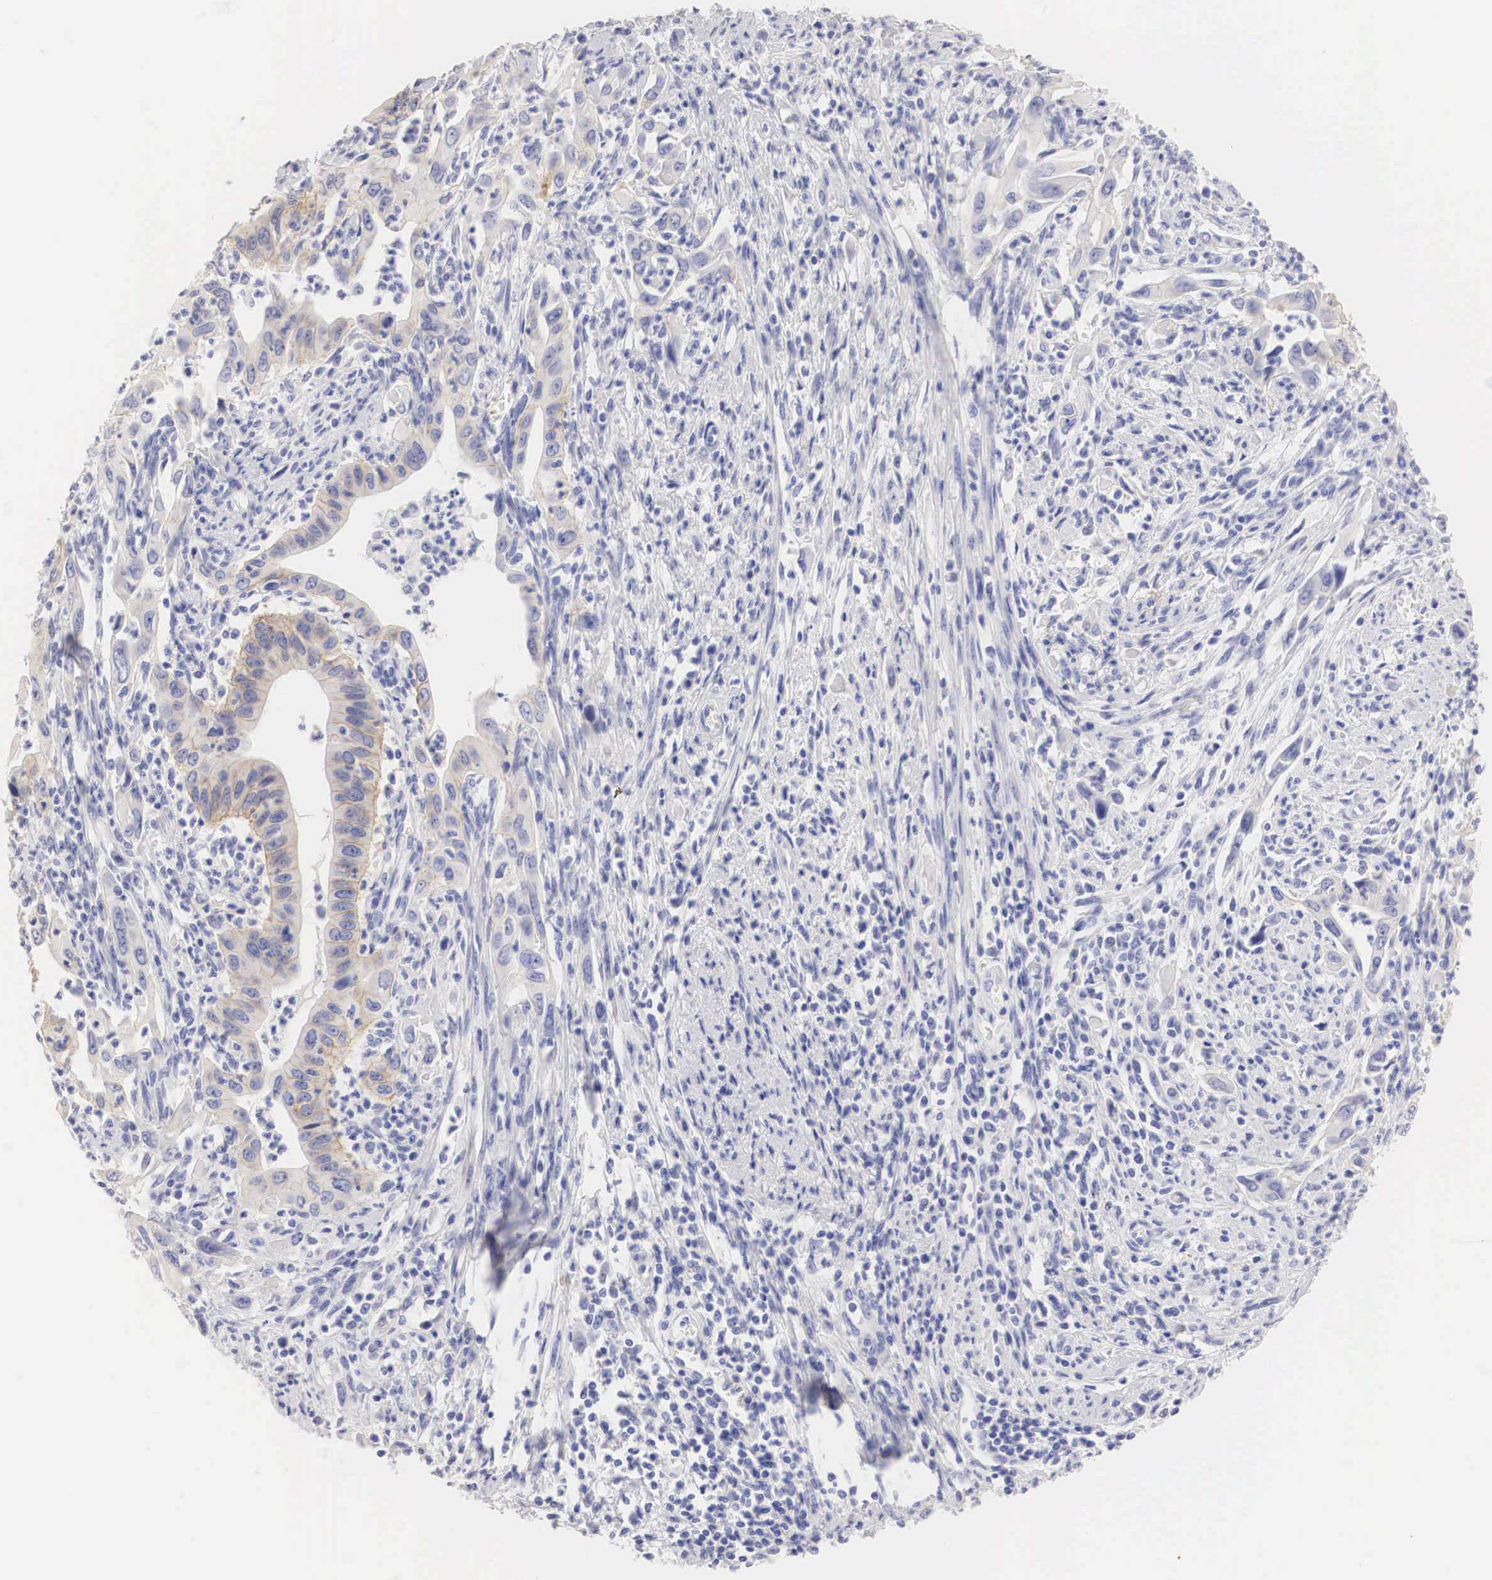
{"staining": {"intensity": "weak", "quantity": "<25%", "location": "cytoplasmic/membranous"}, "tissue": "cervical cancer", "cell_type": "Tumor cells", "image_type": "cancer", "snomed": [{"axis": "morphology", "description": "Normal tissue, NOS"}, {"axis": "morphology", "description": "Adenocarcinoma, NOS"}, {"axis": "topography", "description": "Cervix"}], "caption": "Adenocarcinoma (cervical) was stained to show a protein in brown. There is no significant positivity in tumor cells.", "gene": "ERBB2", "patient": {"sex": "female", "age": 34}}